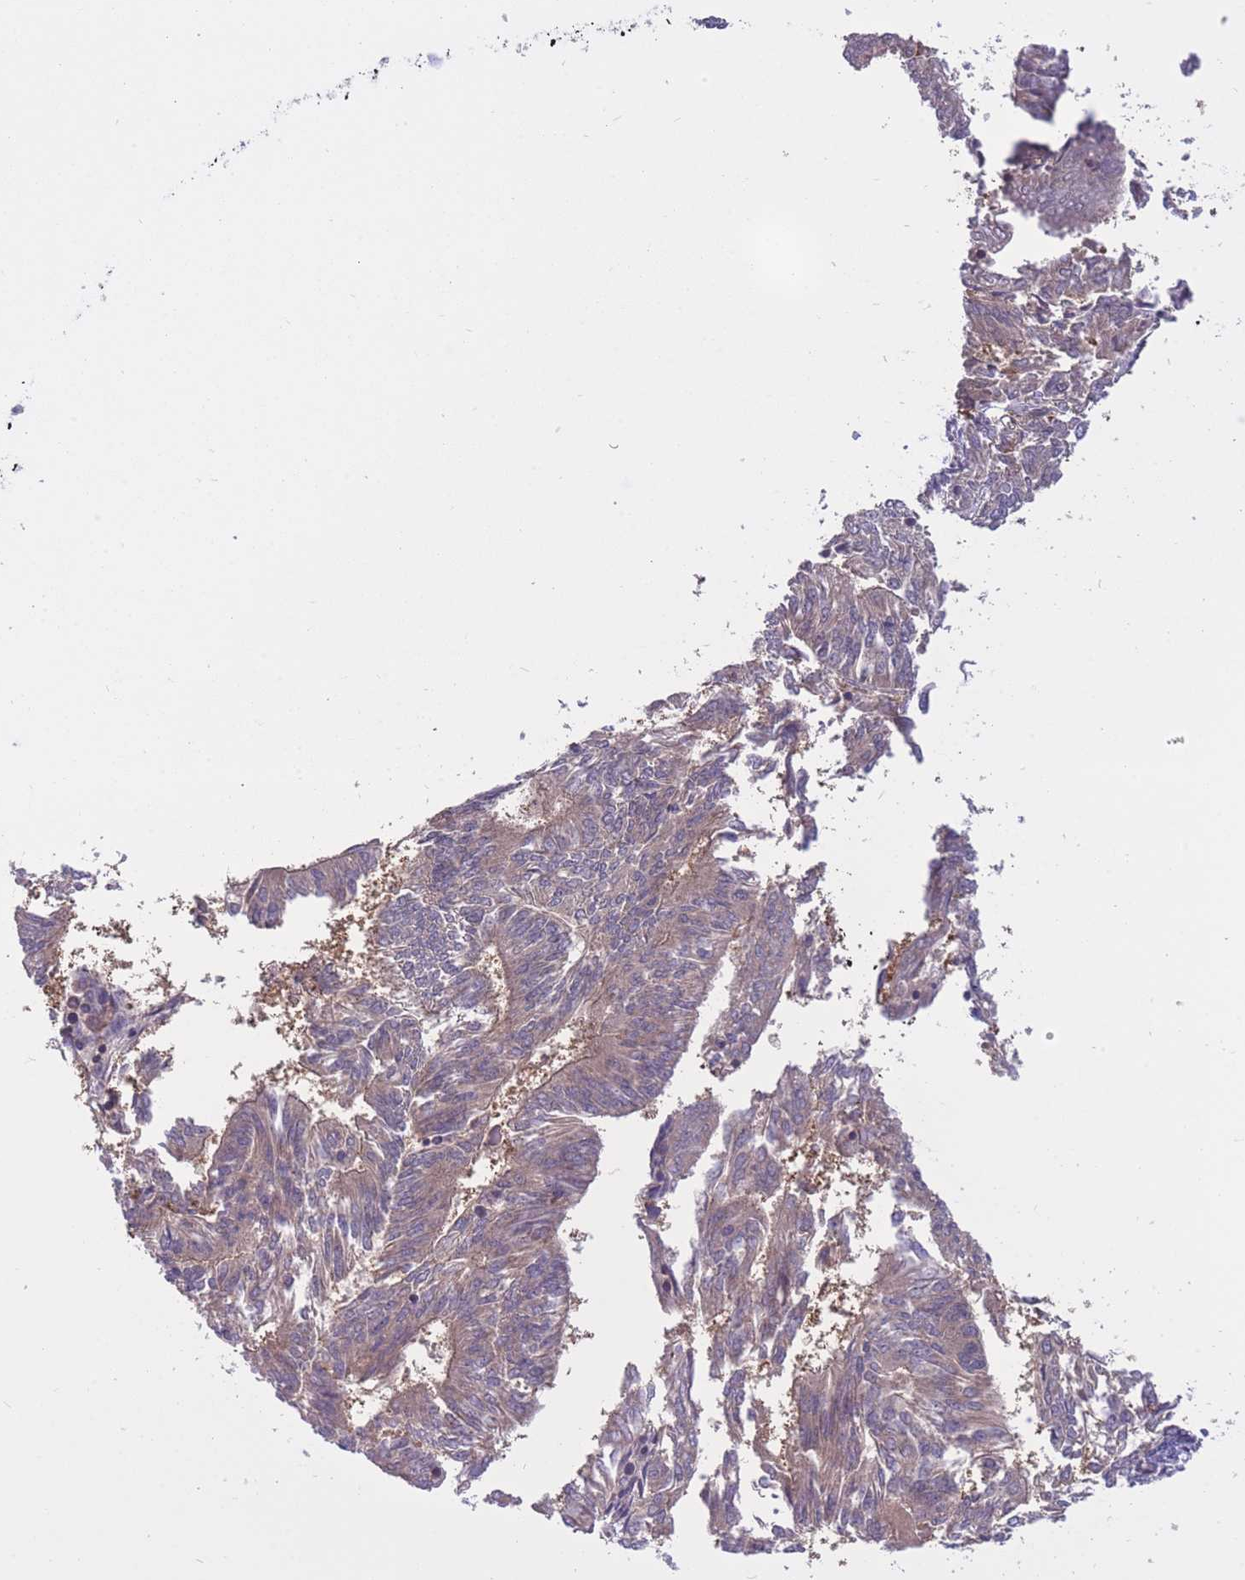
{"staining": {"intensity": "weak", "quantity": ">75%", "location": "cytoplasmic/membranous"}, "tissue": "endometrial cancer", "cell_type": "Tumor cells", "image_type": "cancer", "snomed": [{"axis": "morphology", "description": "Adenocarcinoma, NOS"}, {"axis": "topography", "description": "Endometrium"}], "caption": "Human endometrial cancer (adenocarcinoma) stained for a protein (brown) reveals weak cytoplasmic/membranous positive staining in about >75% of tumor cells.", "gene": "UBE2N", "patient": {"sex": "female", "age": 58}}